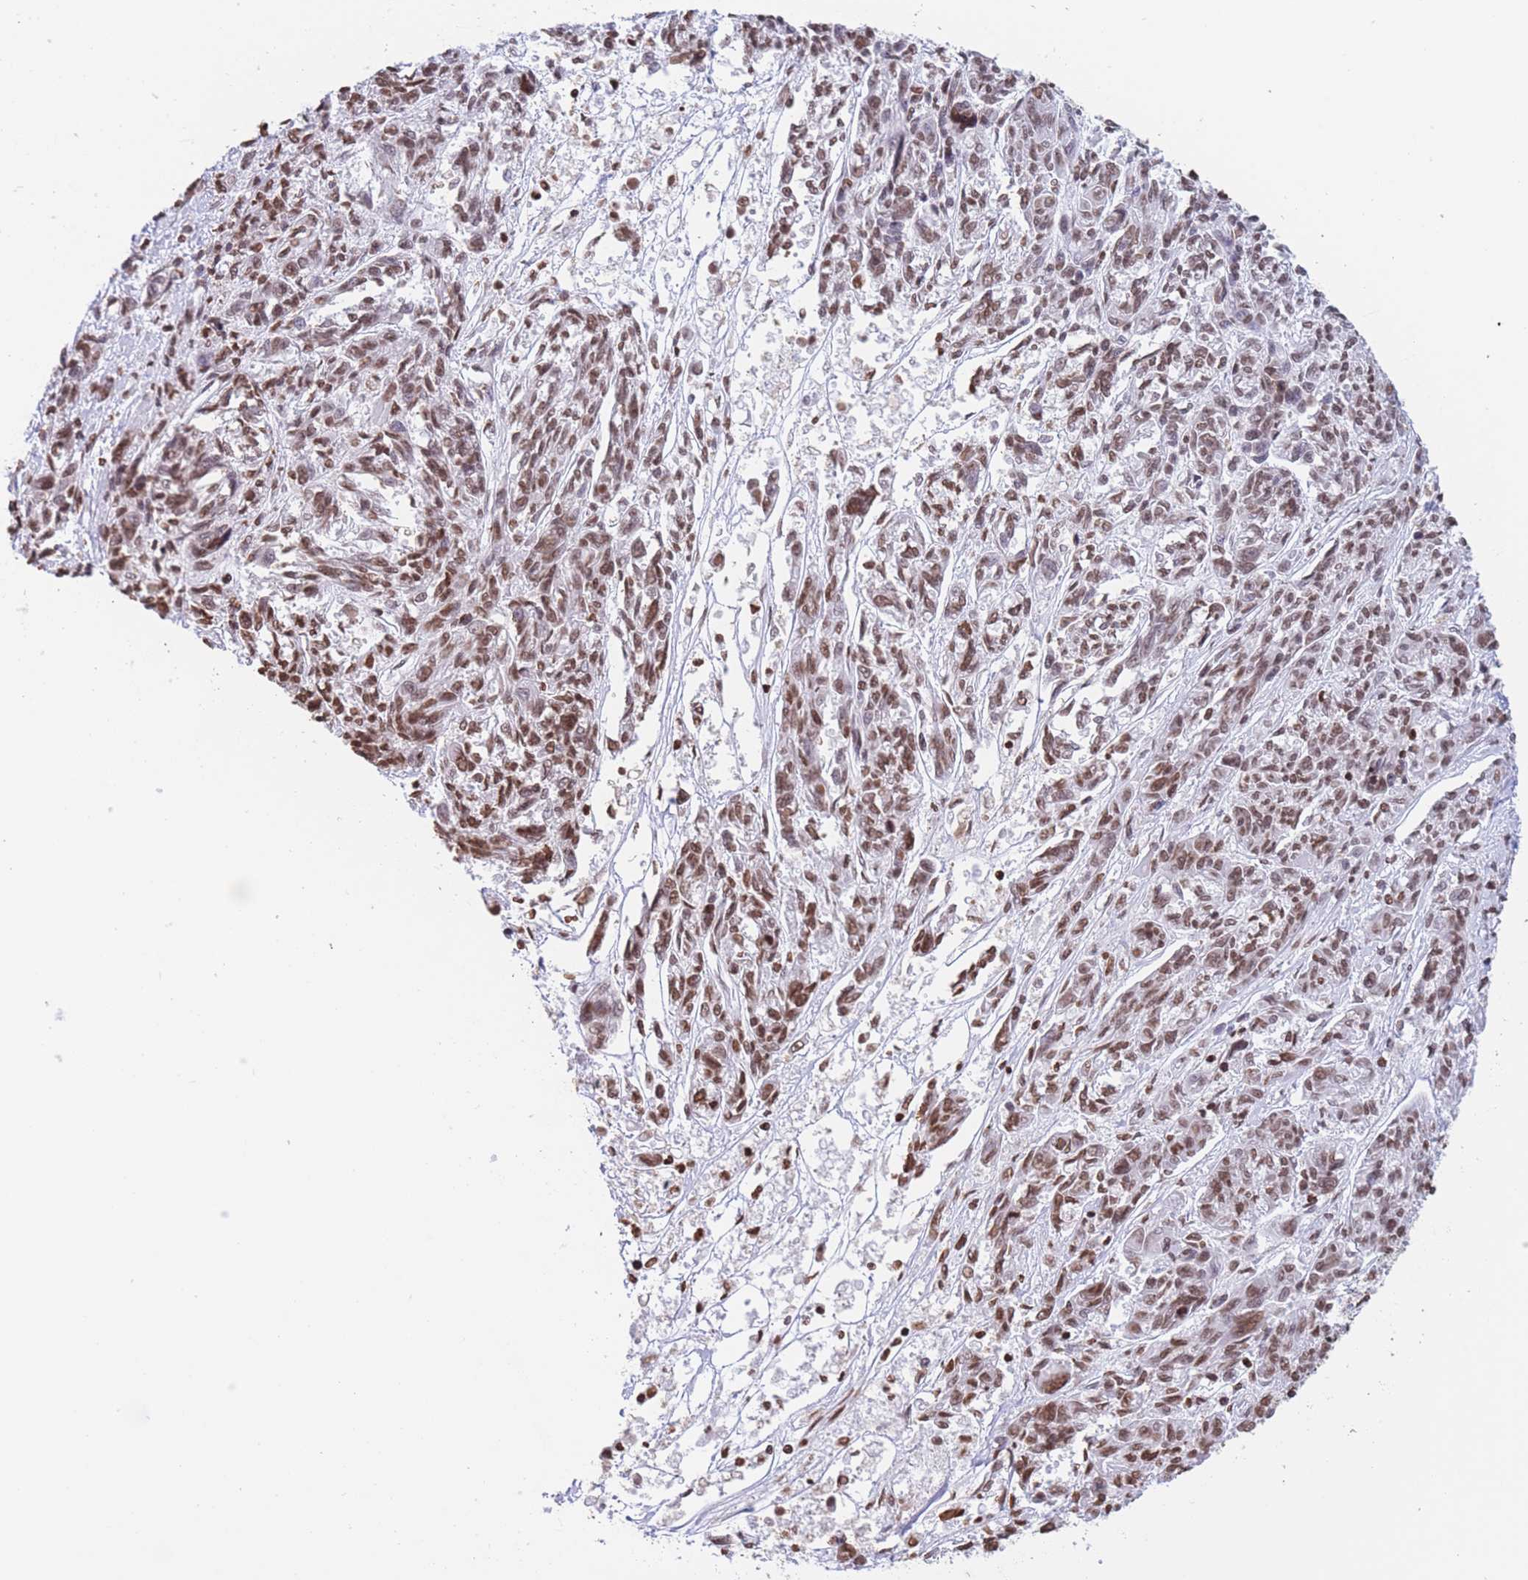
{"staining": {"intensity": "moderate", "quantity": ">75%", "location": "nuclear"}, "tissue": "melanoma", "cell_type": "Tumor cells", "image_type": "cancer", "snomed": [{"axis": "morphology", "description": "Malignant melanoma, NOS"}, {"axis": "topography", "description": "Skin"}], "caption": "Immunohistochemistry of malignant melanoma demonstrates medium levels of moderate nuclear expression in about >75% of tumor cells. (brown staining indicates protein expression, while blue staining denotes nuclei).", "gene": "H2BC11", "patient": {"sex": "male", "age": 53}}